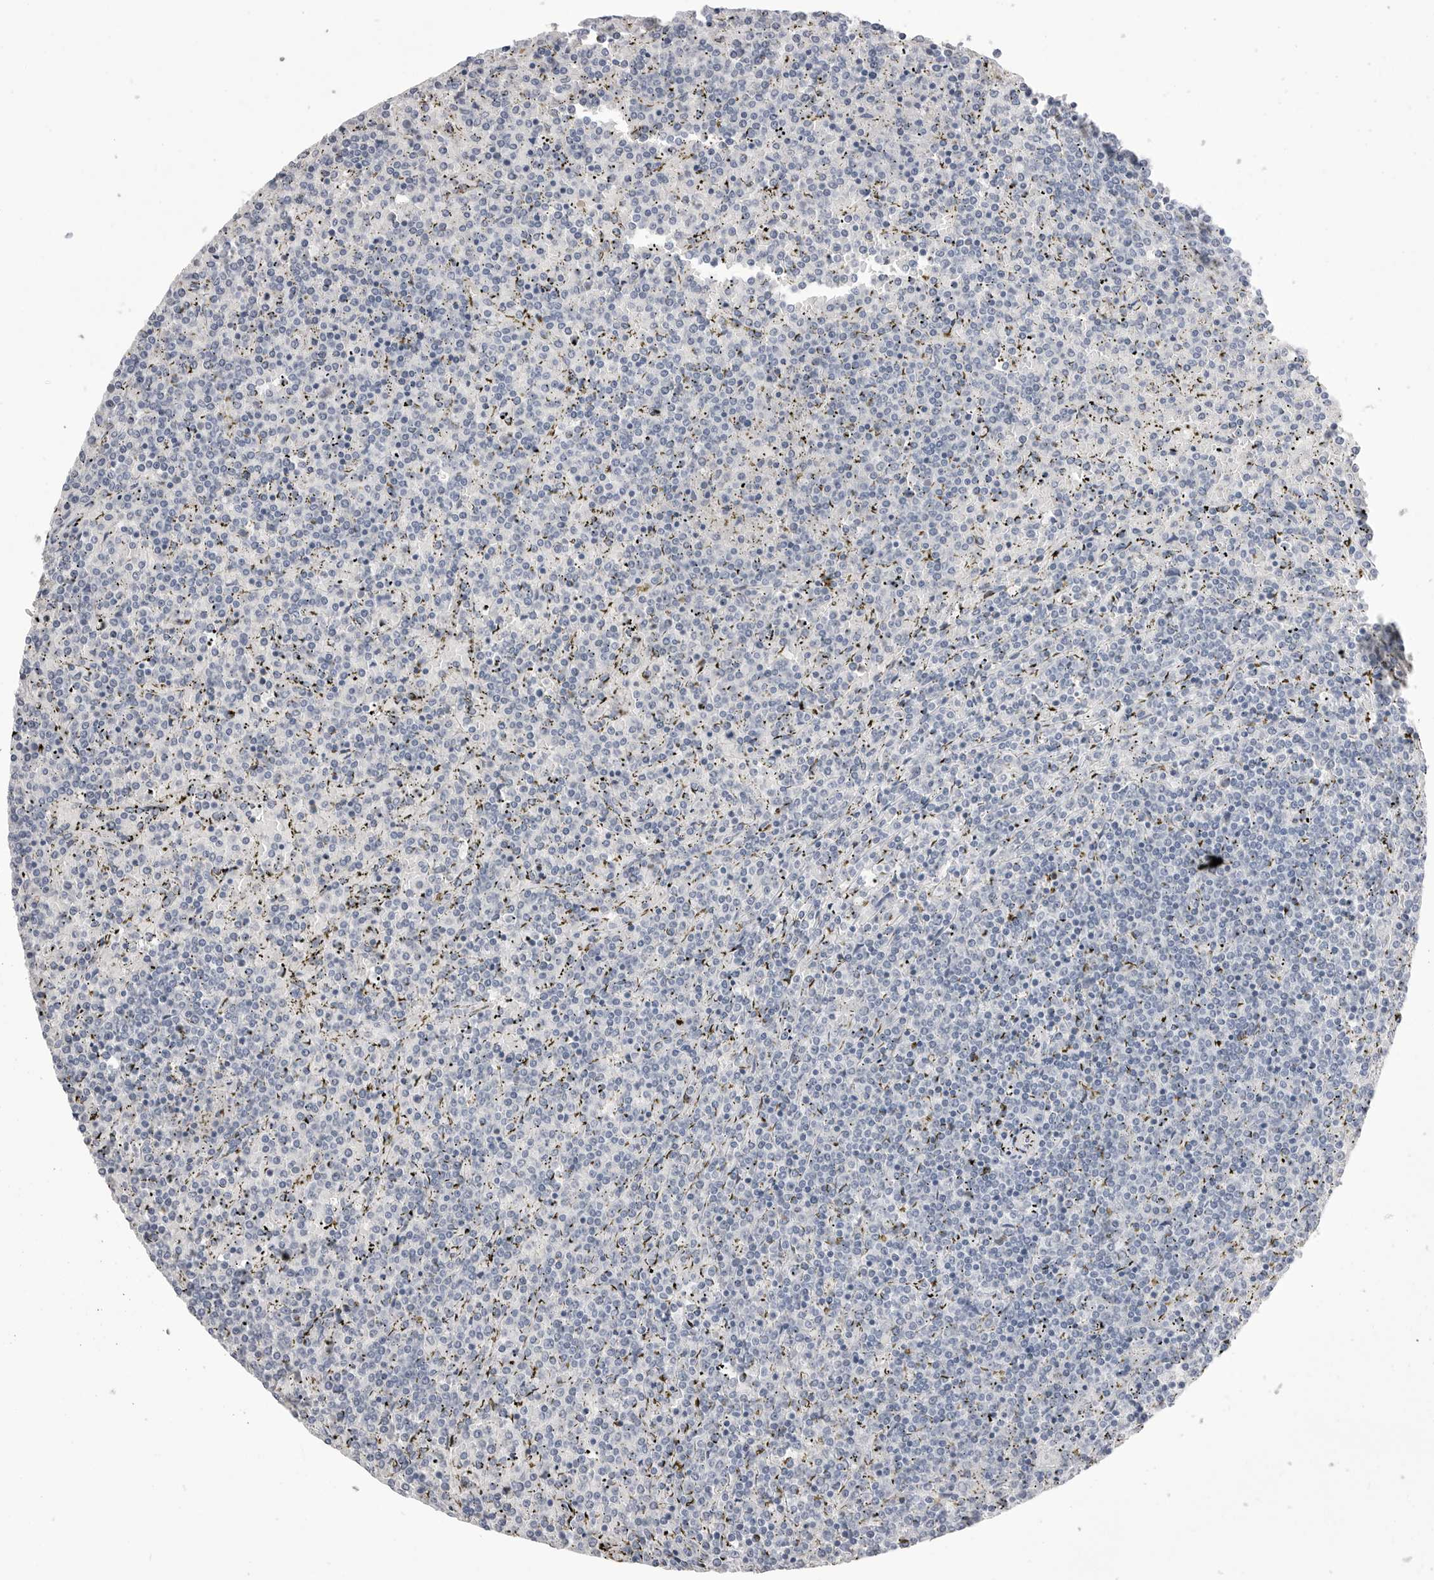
{"staining": {"intensity": "negative", "quantity": "none", "location": "none"}, "tissue": "lymphoma", "cell_type": "Tumor cells", "image_type": "cancer", "snomed": [{"axis": "morphology", "description": "Malignant lymphoma, non-Hodgkin's type, Low grade"}, {"axis": "topography", "description": "Spleen"}], "caption": "Immunohistochemistry (IHC) photomicrograph of neoplastic tissue: lymphoma stained with DAB (3,3'-diaminobenzidine) displays no significant protein positivity in tumor cells.", "gene": "CPB1", "patient": {"sex": "female", "age": 19}}